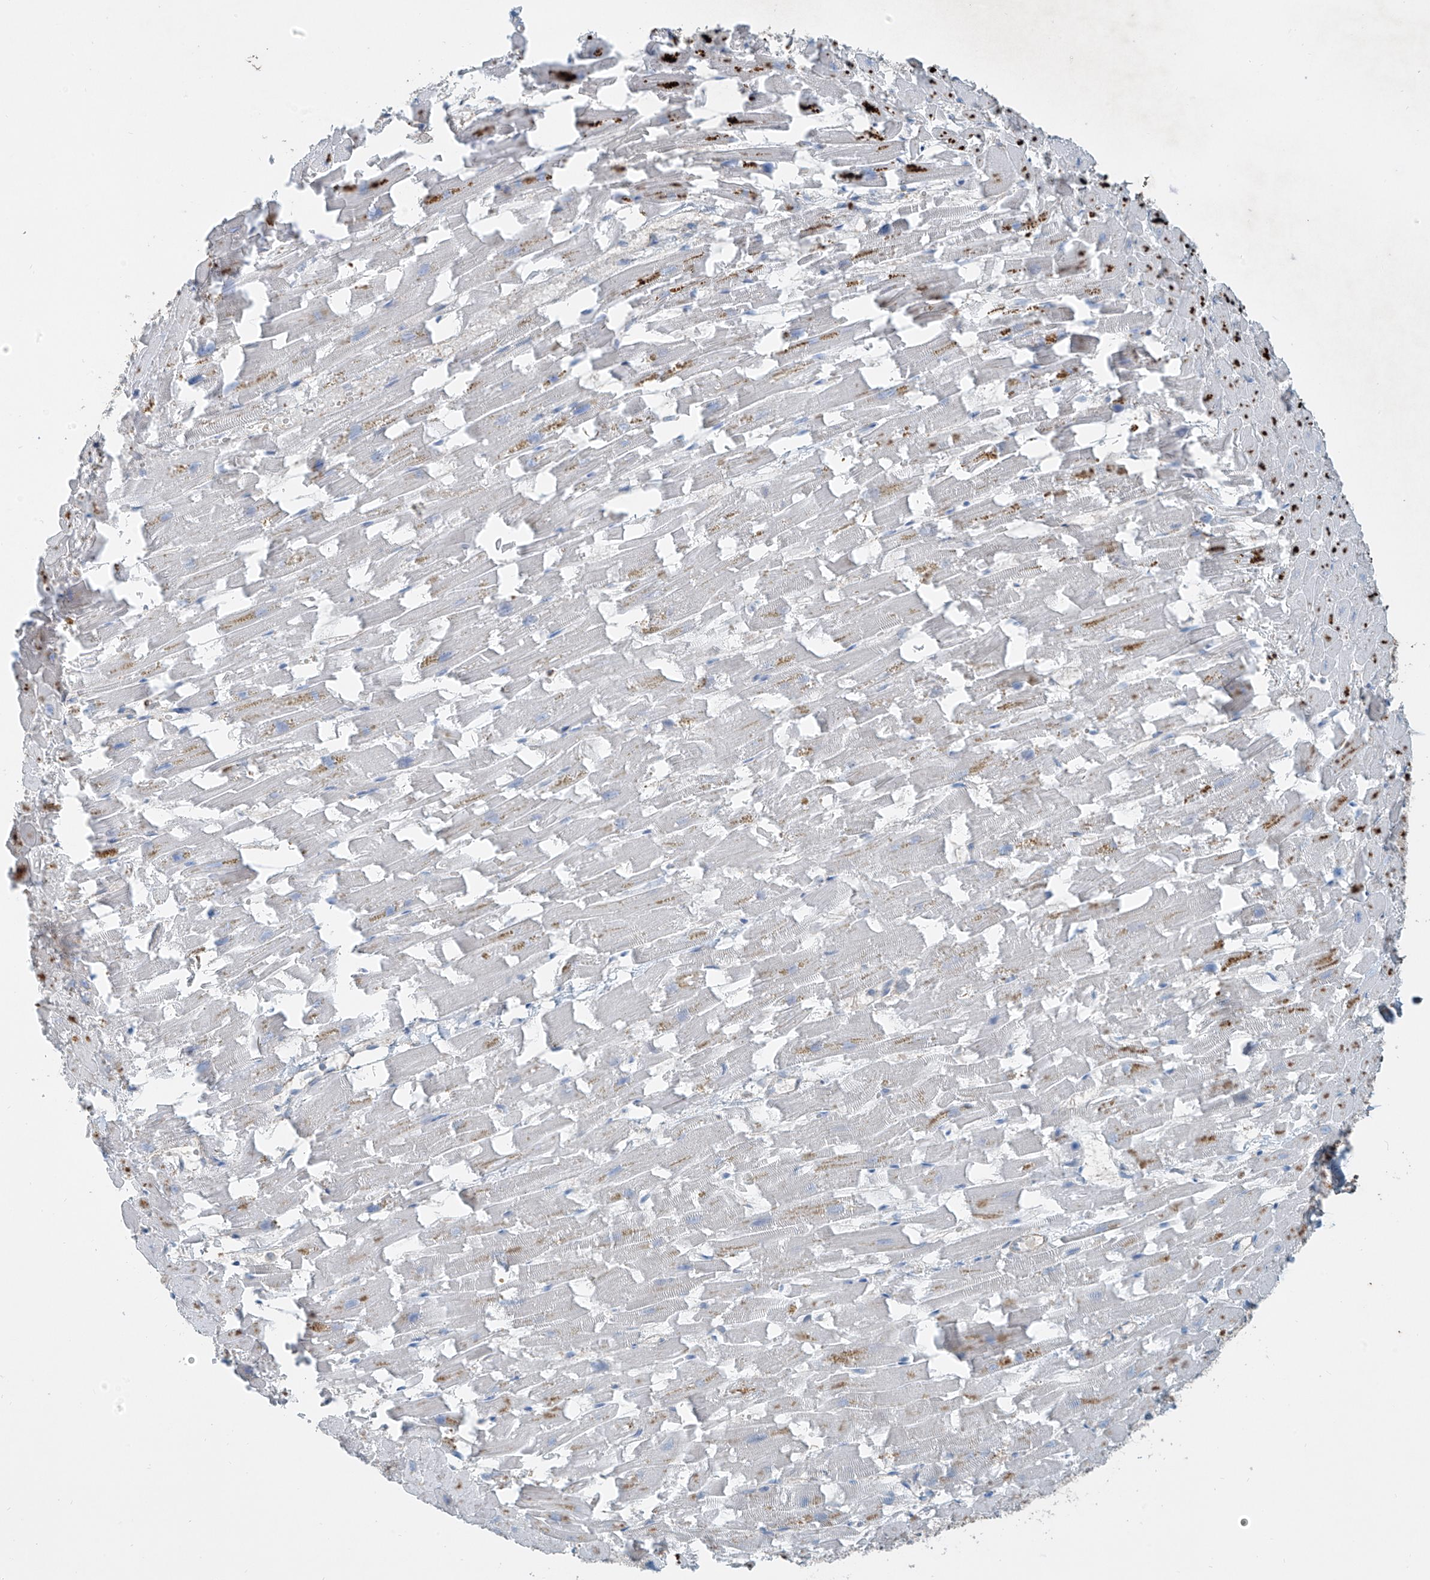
{"staining": {"intensity": "moderate", "quantity": "<25%", "location": "cytoplasmic/membranous"}, "tissue": "heart muscle", "cell_type": "Cardiomyocytes", "image_type": "normal", "snomed": [{"axis": "morphology", "description": "Normal tissue, NOS"}, {"axis": "topography", "description": "Heart"}], "caption": "An immunohistochemistry (IHC) photomicrograph of unremarkable tissue is shown. Protein staining in brown shows moderate cytoplasmic/membranous positivity in heart muscle within cardiomyocytes. (Stains: DAB in brown, nuclei in blue, Microscopy: brightfield microscopy at high magnification).", "gene": "SH3BGRL3", "patient": {"sex": "female", "age": 64}}